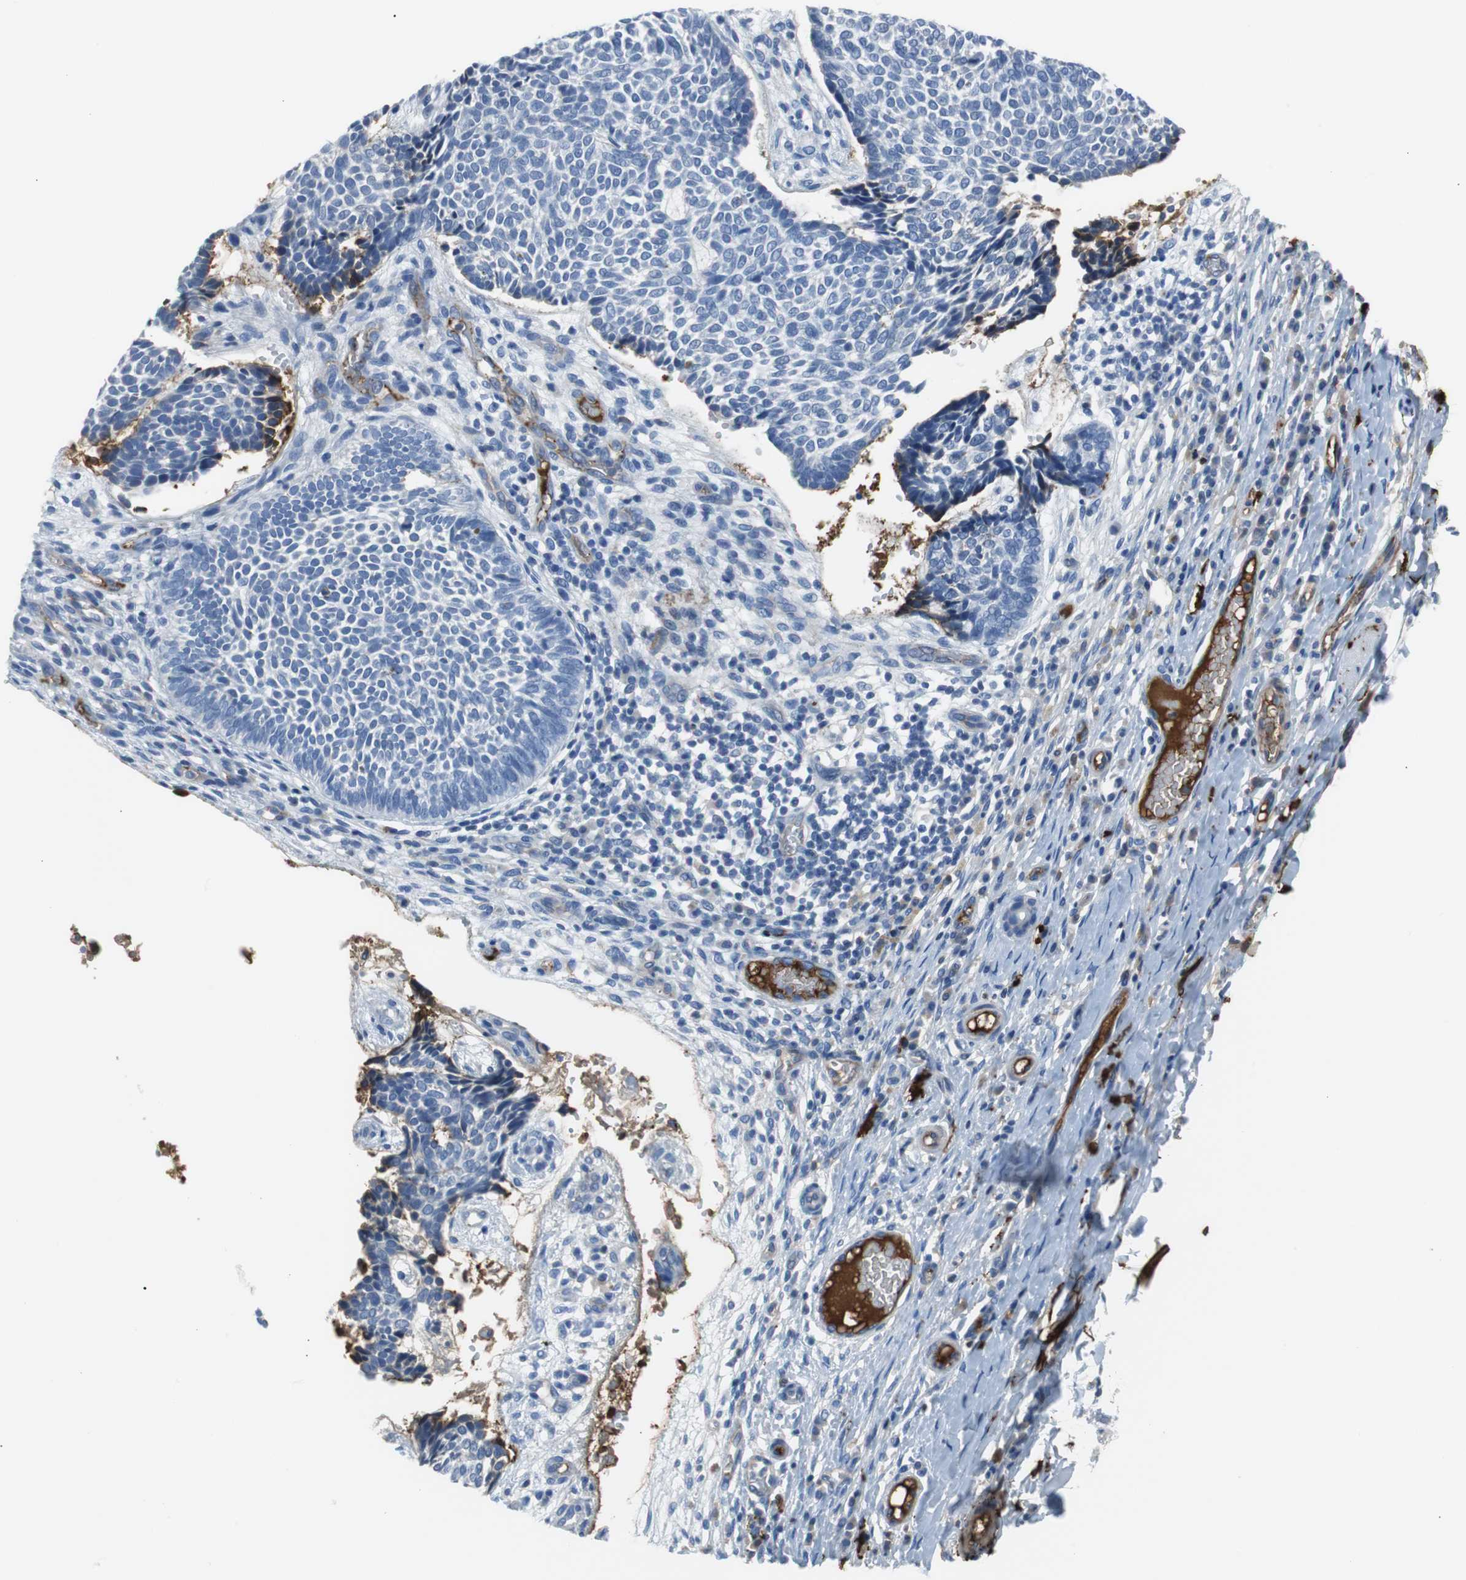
{"staining": {"intensity": "negative", "quantity": "none", "location": "none"}, "tissue": "skin cancer", "cell_type": "Tumor cells", "image_type": "cancer", "snomed": [{"axis": "morphology", "description": "Normal tissue, NOS"}, {"axis": "morphology", "description": "Basal cell carcinoma"}, {"axis": "topography", "description": "Skin"}], "caption": "Tumor cells are negative for brown protein staining in skin basal cell carcinoma.", "gene": "APCS", "patient": {"sex": "male", "age": 87}}